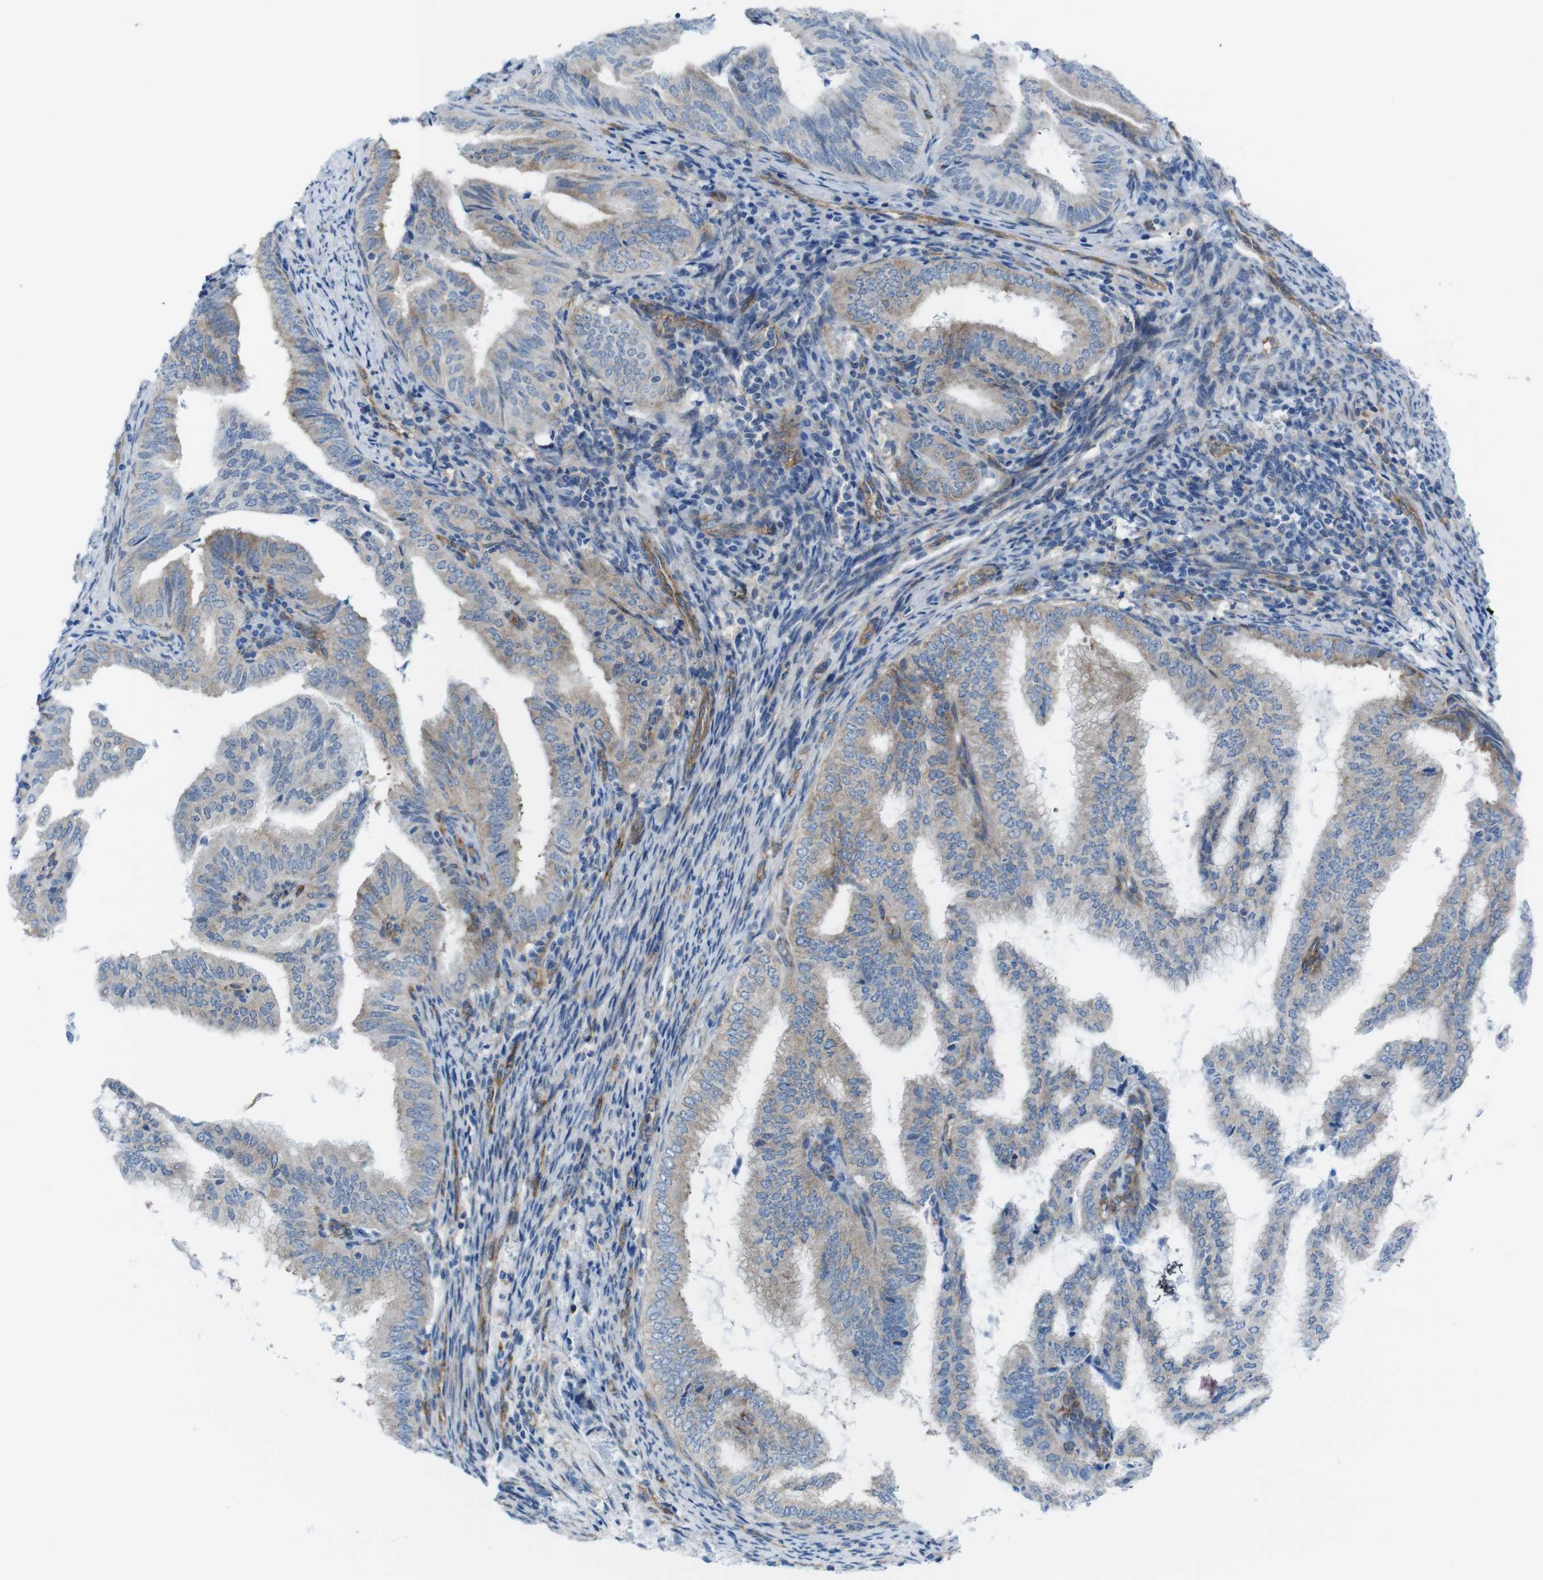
{"staining": {"intensity": "weak", "quantity": "25%-75%", "location": "cytoplasmic/membranous"}, "tissue": "endometrial cancer", "cell_type": "Tumor cells", "image_type": "cancer", "snomed": [{"axis": "morphology", "description": "Adenocarcinoma, NOS"}, {"axis": "topography", "description": "Endometrium"}], "caption": "Endometrial cancer (adenocarcinoma) stained with a brown dye exhibits weak cytoplasmic/membranous positive positivity in approximately 25%-75% of tumor cells.", "gene": "DIAPH2", "patient": {"sex": "female", "age": 58}}